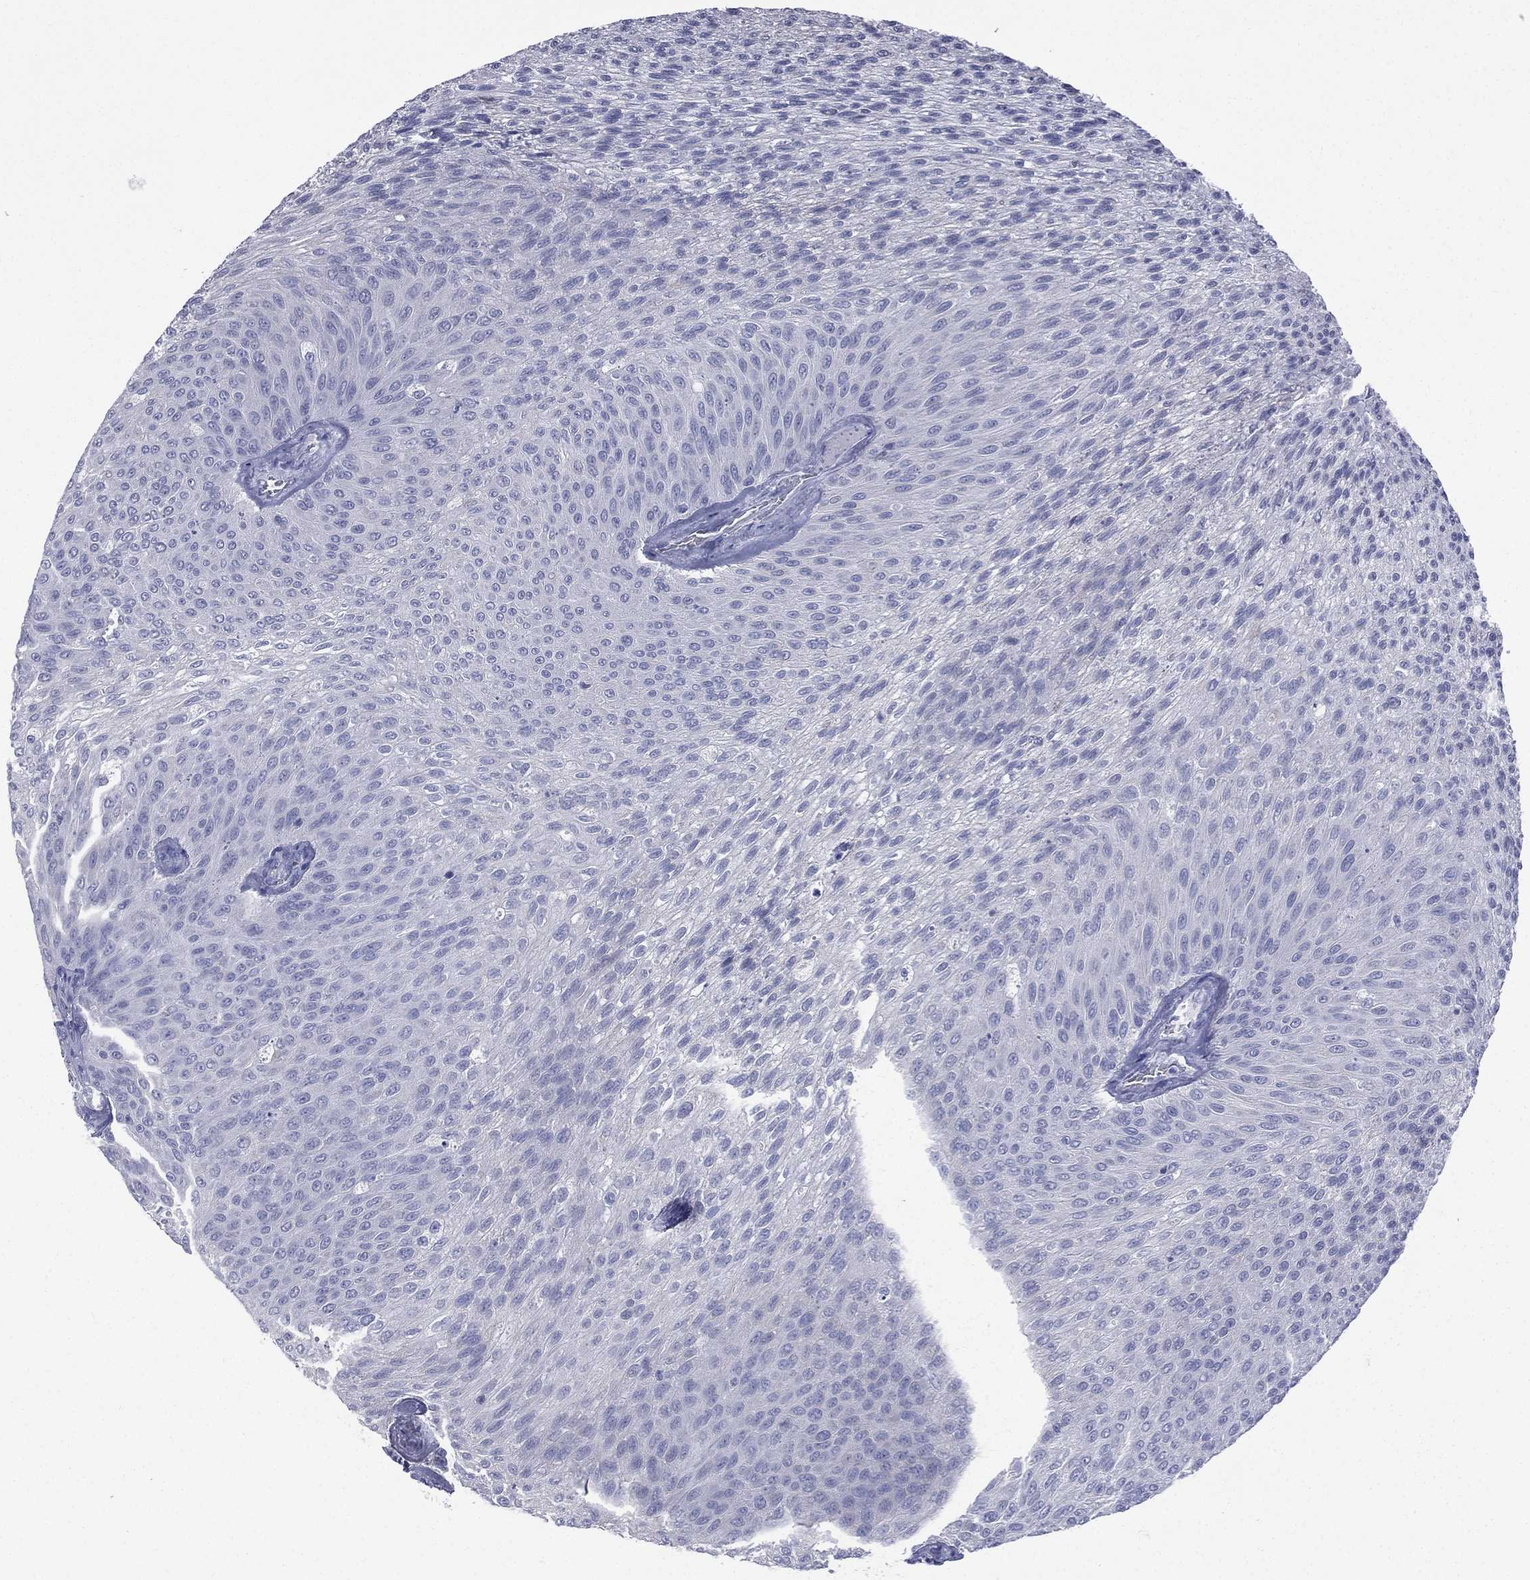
{"staining": {"intensity": "negative", "quantity": "none", "location": "none"}, "tissue": "urothelial cancer", "cell_type": "Tumor cells", "image_type": "cancer", "snomed": [{"axis": "morphology", "description": "Urothelial carcinoma, Low grade"}, {"axis": "topography", "description": "Ureter, NOS"}, {"axis": "topography", "description": "Urinary bladder"}], "caption": "Immunohistochemistry photomicrograph of neoplastic tissue: human urothelial carcinoma (low-grade) stained with DAB demonstrates no significant protein positivity in tumor cells.", "gene": "CES2", "patient": {"sex": "male", "age": 78}}